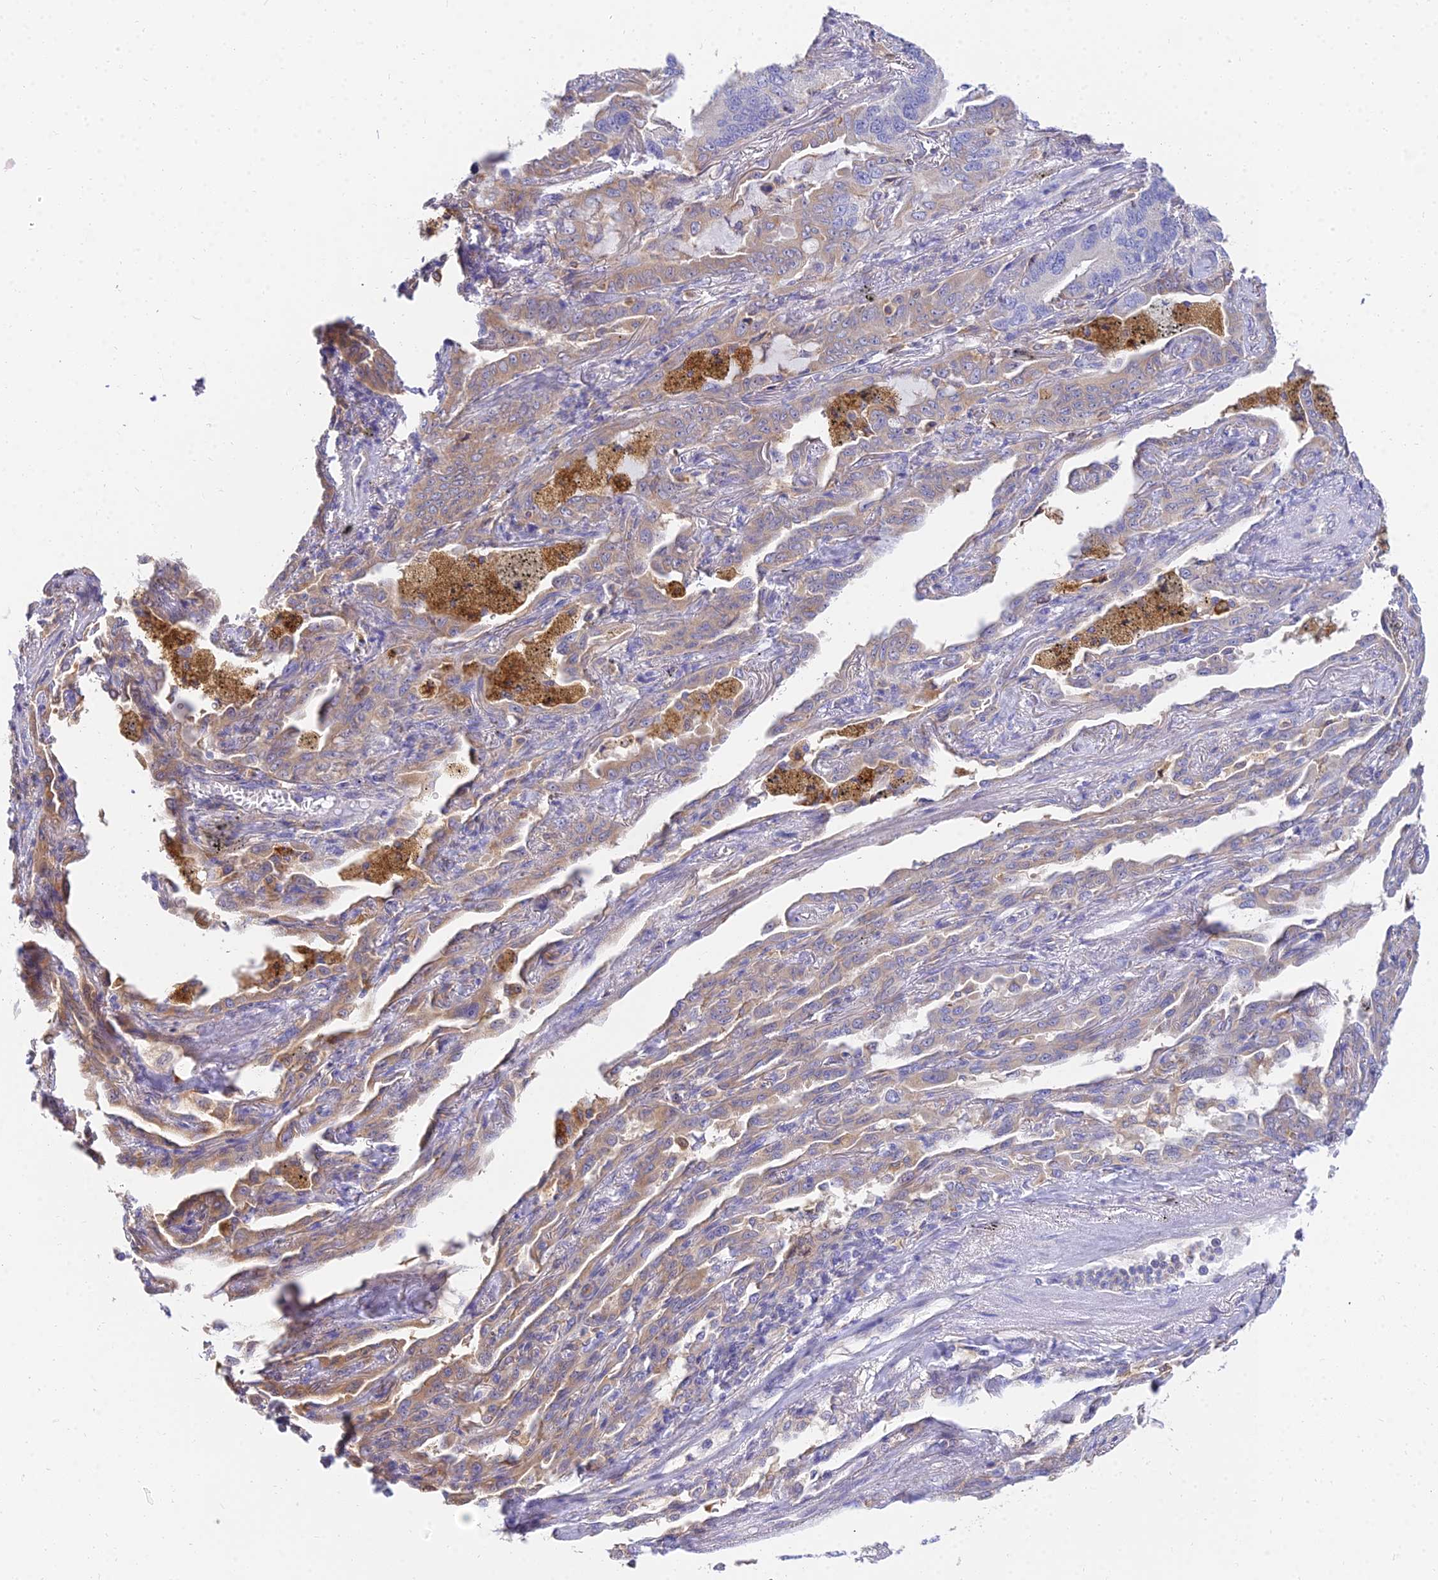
{"staining": {"intensity": "weak", "quantity": "25%-75%", "location": "cytoplasmic/membranous"}, "tissue": "lung cancer", "cell_type": "Tumor cells", "image_type": "cancer", "snomed": [{"axis": "morphology", "description": "Adenocarcinoma, NOS"}, {"axis": "topography", "description": "Lung"}], "caption": "The histopathology image exhibits immunohistochemical staining of lung cancer (adenocarcinoma). There is weak cytoplasmic/membranous positivity is seen in about 25%-75% of tumor cells. (DAB = brown stain, brightfield microscopy at high magnification).", "gene": "ARL8B", "patient": {"sex": "male", "age": 67}}